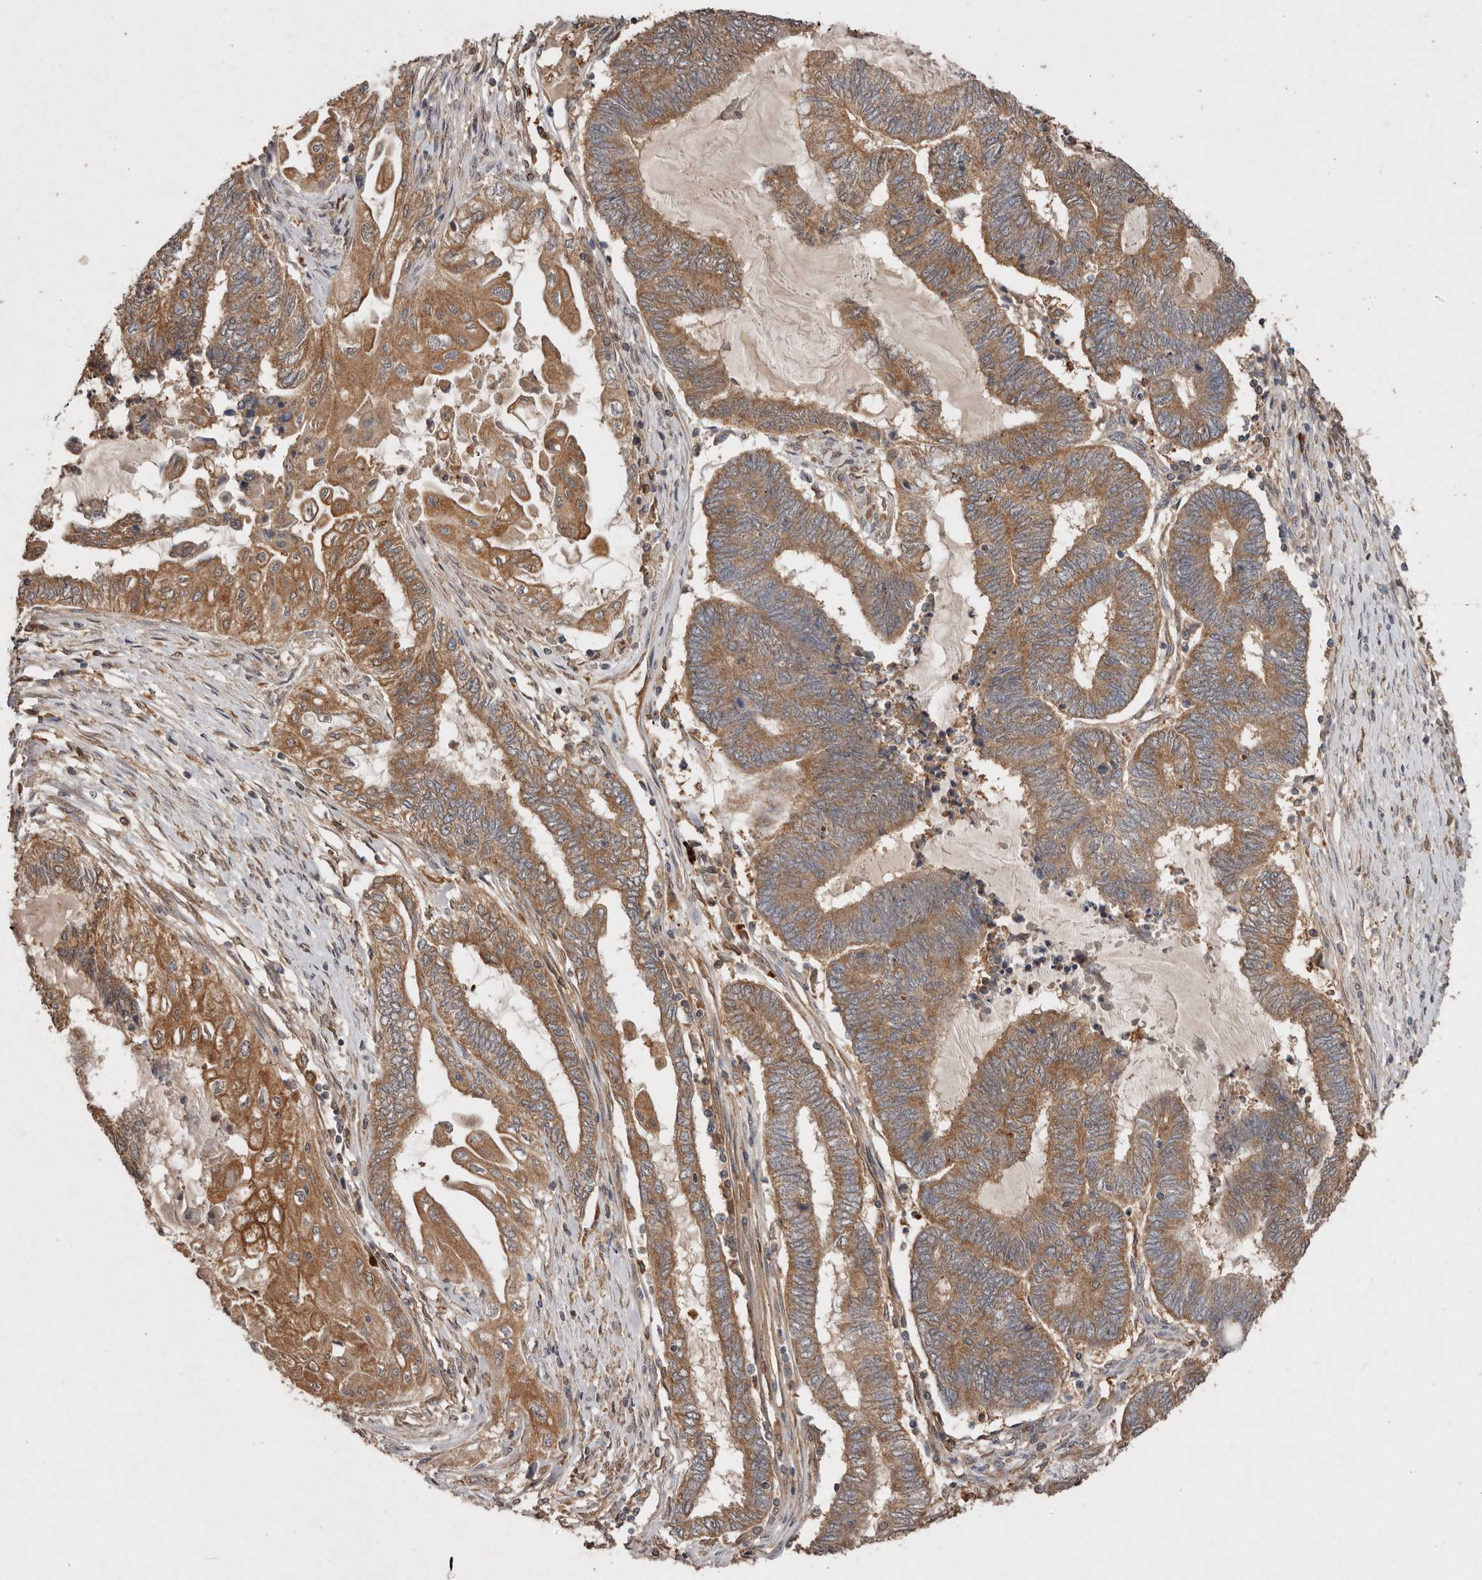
{"staining": {"intensity": "moderate", "quantity": ">75%", "location": "cytoplasmic/membranous"}, "tissue": "endometrial cancer", "cell_type": "Tumor cells", "image_type": "cancer", "snomed": [{"axis": "morphology", "description": "Adenocarcinoma, NOS"}, {"axis": "topography", "description": "Uterus"}, {"axis": "topography", "description": "Endometrium"}], "caption": "Immunohistochemical staining of adenocarcinoma (endometrial) displays medium levels of moderate cytoplasmic/membranous positivity in approximately >75% of tumor cells.", "gene": "EDEM1", "patient": {"sex": "female", "age": 70}}